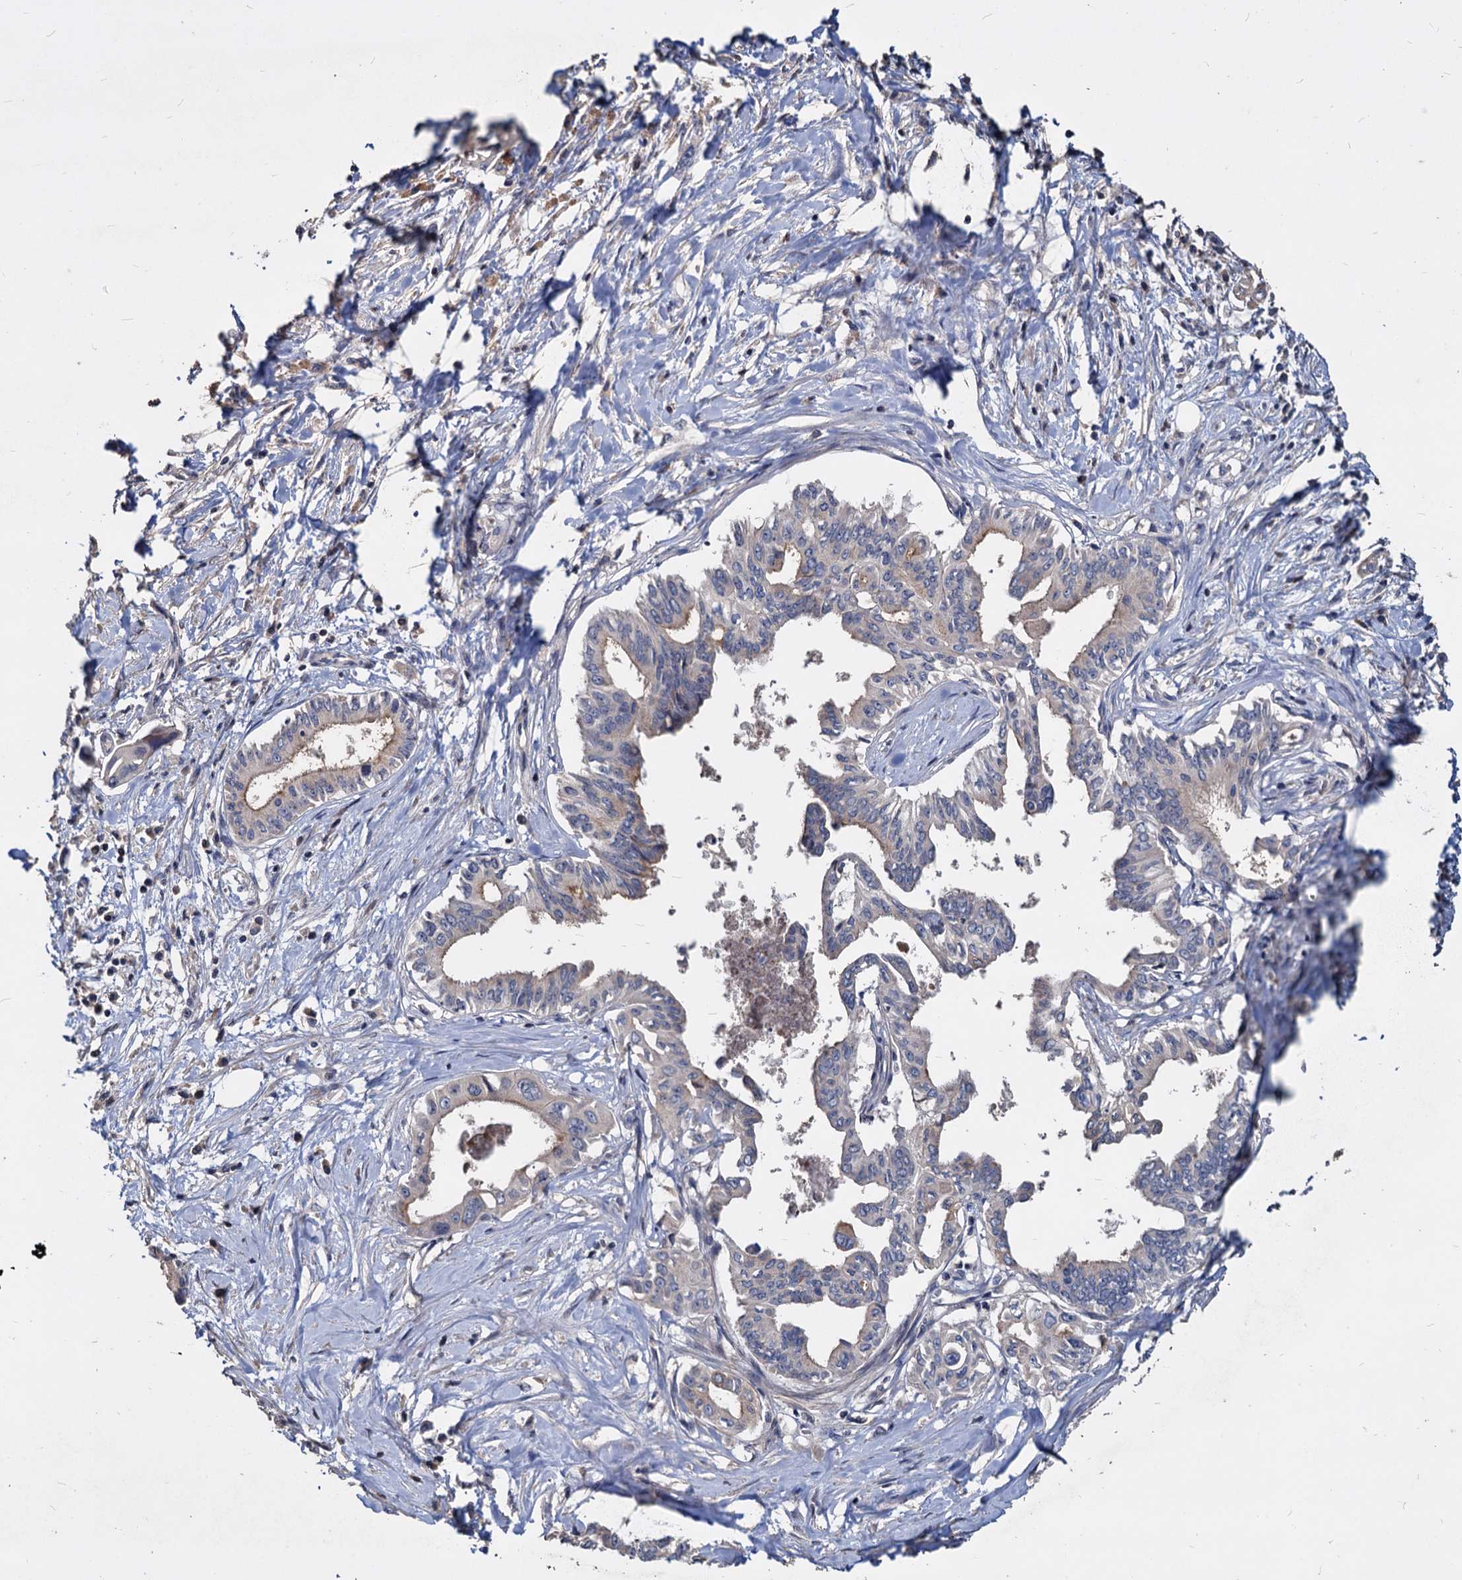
{"staining": {"intensity": "strong", "quantity": "<25%", "location": "cytoplasmic/membranous"}, "tissue": "pancreatic cancer", "cell_type": "Tumor cells", "image_type": "cancer", "snomed": [{"axis": "morphology", "description": "Adenocarcinoma, NOS"}, {"axis": "topography", "description": "Pancreas"}], "caption": "Immunohistochemical staining of pancreatic adenocarcinoma displays medium levels of strong cytoplasmic/membranous protein positivity in about <25% of tumor cells. Nuclei are stained in blue.", "gene": "DEPDC4", "patient": {"sex": "female", "age": 77}}